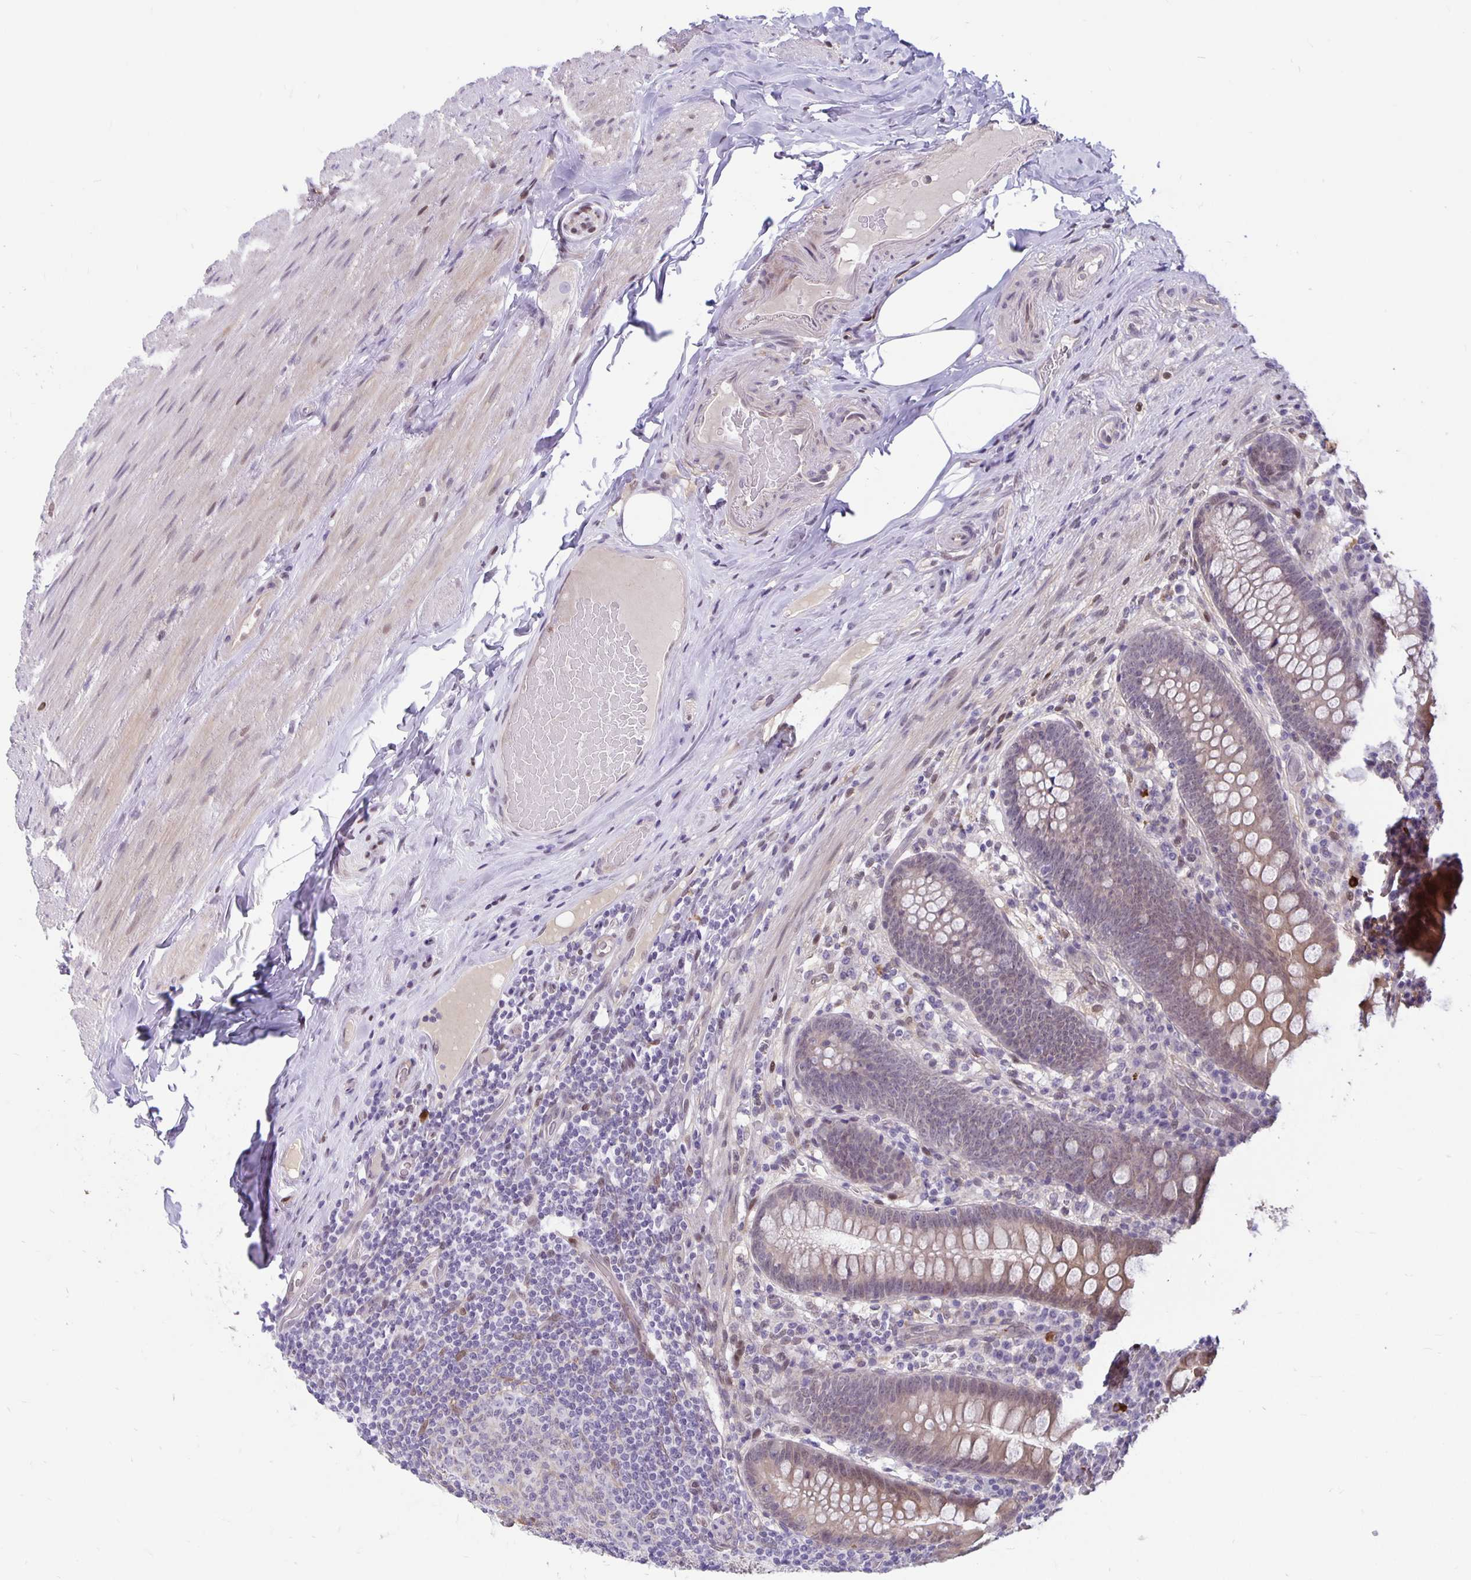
{"staining": {"intensity": "weak", "quantity": "<25%", "location": "cytoplasmic/membranous"}, "tissue": "appendix", "cell_type": "Glandular cells", "image_type": "normal", "snomed": [{"axis": "morphology", "description": "Normal tissue, NOS"}, {"axis": "topography", "description": "Appendix"}], "caption": "Immunohistochemistry of unremarkable appendix demonstrates no staining in glandular cells.", "gene": "TAX1BP3", "patient": {"sex": "male", "age": 71}}